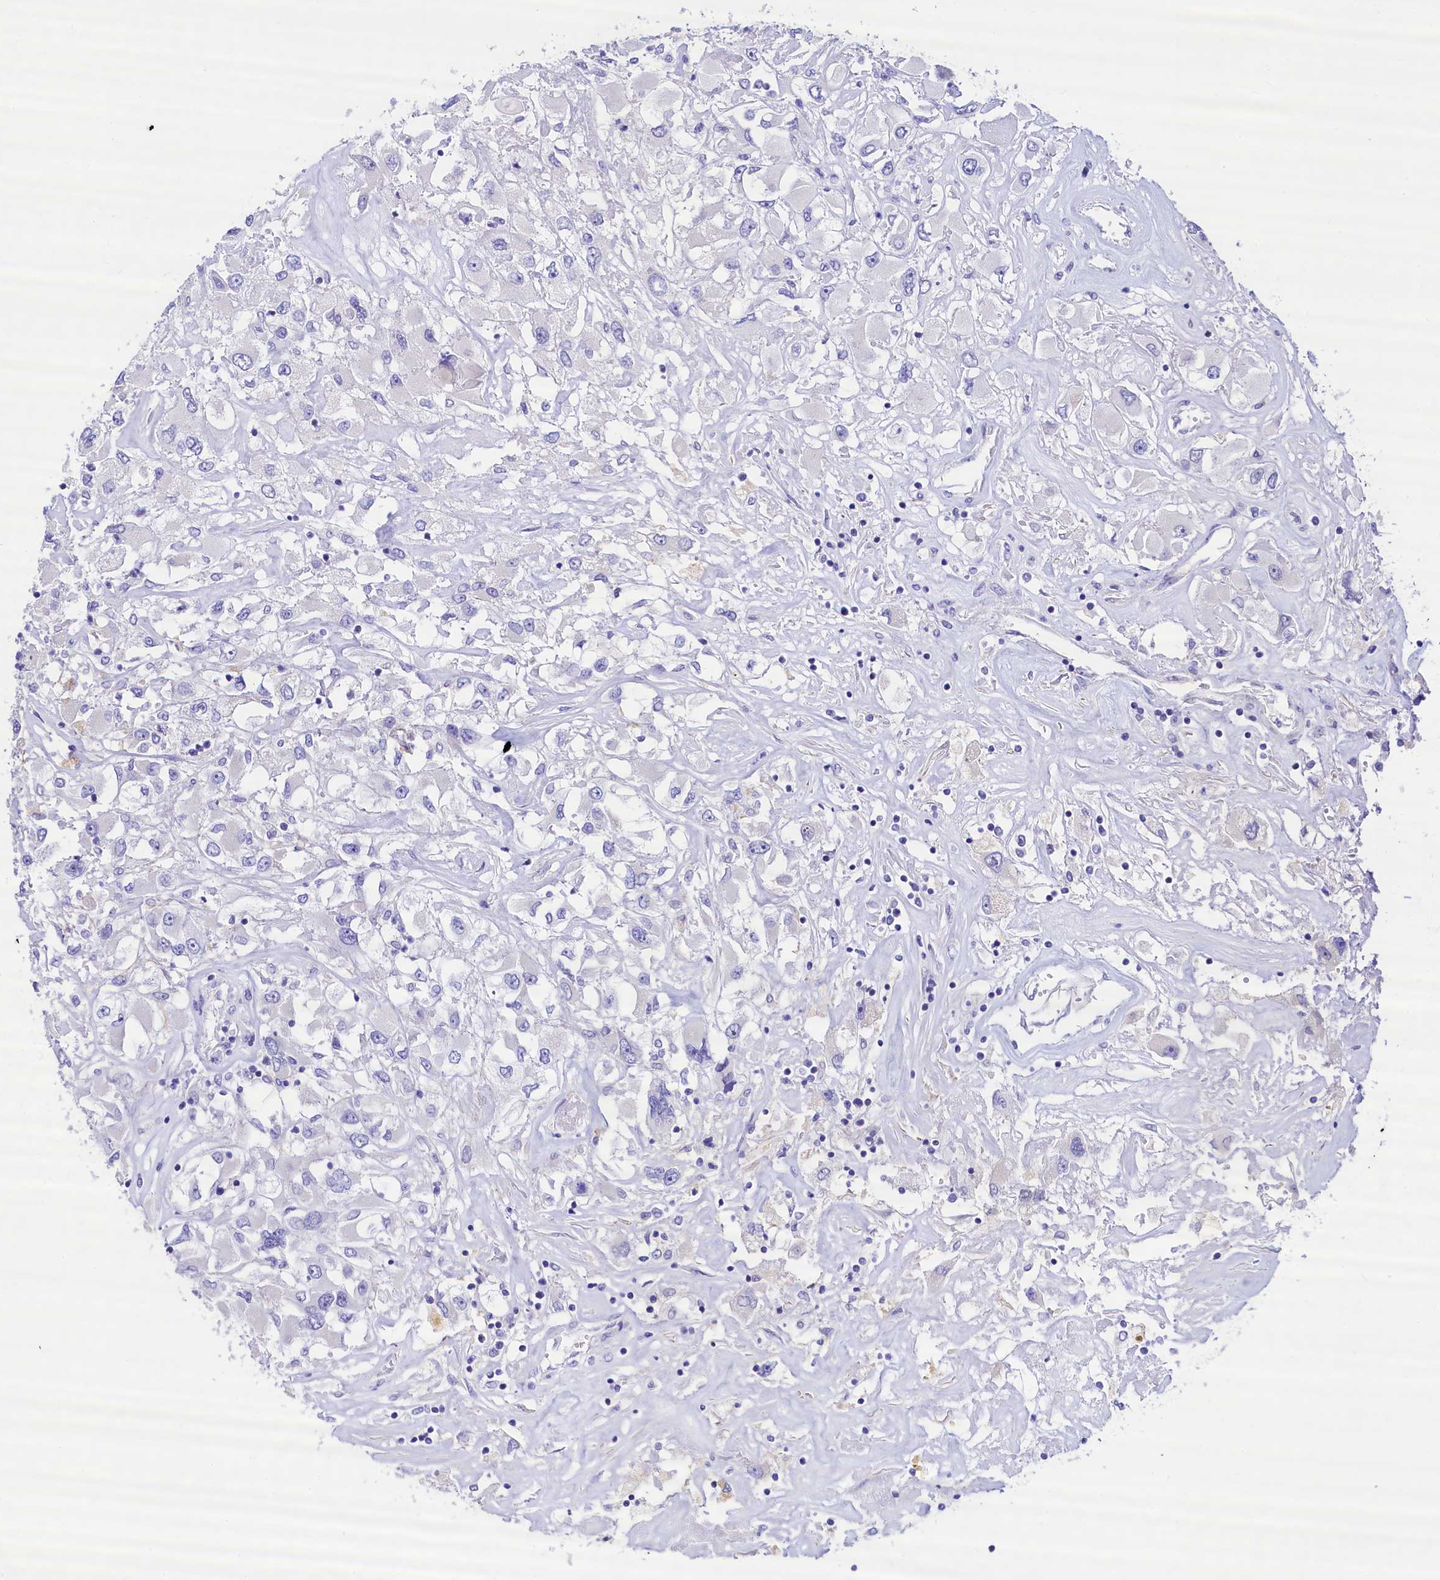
{"staining": {"intensity": "negative", "quantity": "none", "location": "none"}, "tissue": "renal cancer", "cell_type": "Tumor cells", "image_type": "cancer", "snomed": [{"axis": "morphology", "description": "Adenocarcinoma, NOS"}, {"axis": "topography", "description": "Kidney"}], "caption": "This is an IHC micrograph of adenocarcinoma (renal). There is no expression in tumor cells.", "gene": "RBP3", "patient": {"sex": "female", "age": 52}}